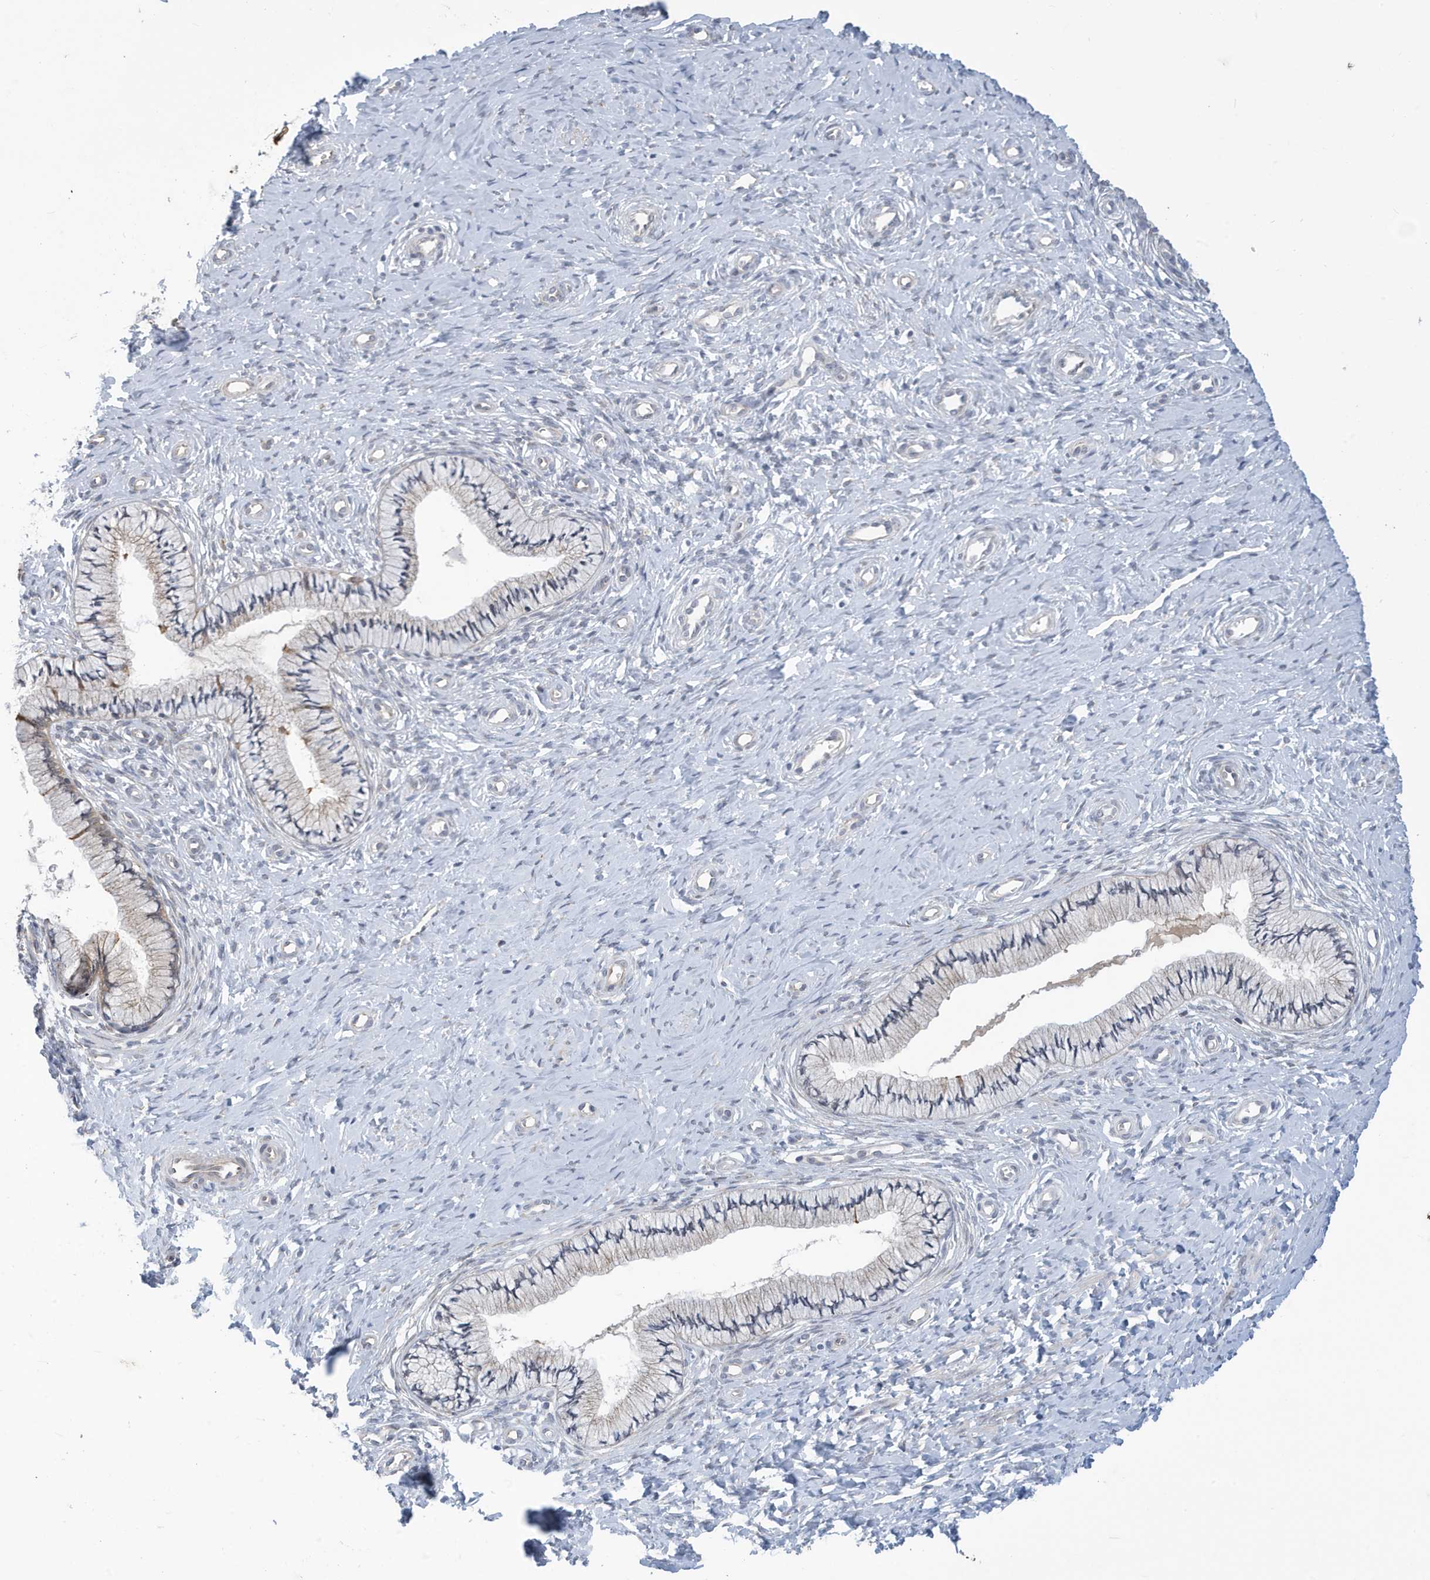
{"staining": {"intensity": "moderate", "quantity": "<25%", "location": "cytoplasmic/membranous"}, "tissue": "cervix", "cell_type": "Glandular cells", "image_type": "normal", "snomed": [{"axis": "morphology", "description": "Normal tissue, NOS"}, {"axis": "topography", "description": "Cervix"}], "caption": "A micrograph showing moderate cytoplasmic/membranous expression in approximately <25% of glandular cells in normal cervix, as visualized by brown immunohistochemical staining.", "gene": "ZNF654", "patient": {"sex": "female", "age": 36}}